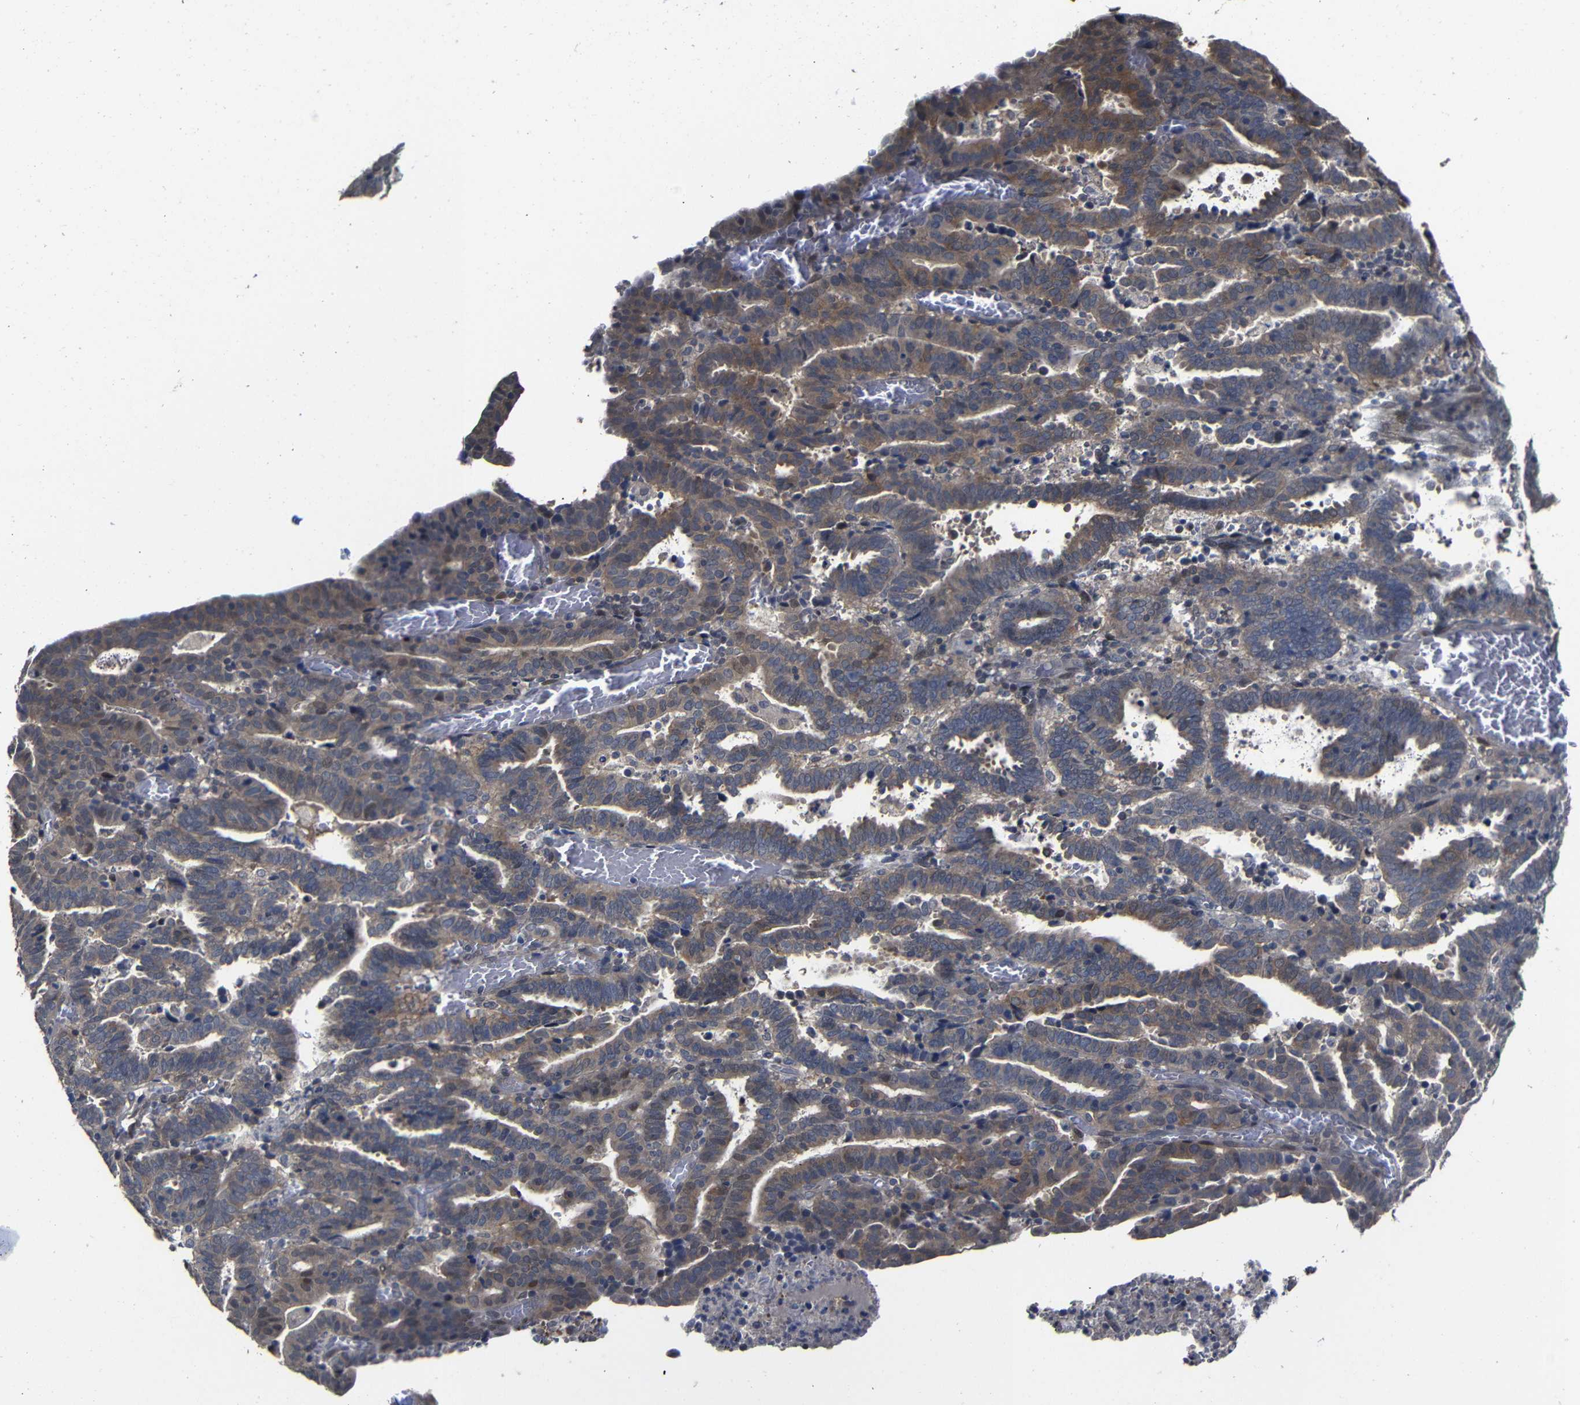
{"staining": {"intensity": "weak", "quantity": ">75%", "location": "cytoplasmic/membranous"}, "tissue": "endometrial cancer", "cell_type": "Tumor cells", "image_type": "cancer", "snomed": [{"axis": "morphology", "description": "Adenocarcinoma, NOS"}, {"axis": "topography", "description": "Uterus"}], "caption": "A low amount of weak cytoplasmic/membranous positivity is present in about >75% of tumor cells in endometrial cancer (adenocarcinoma) tissue.", "gene": "ATG12", "patient": {"sex": "female", "age": 83}}